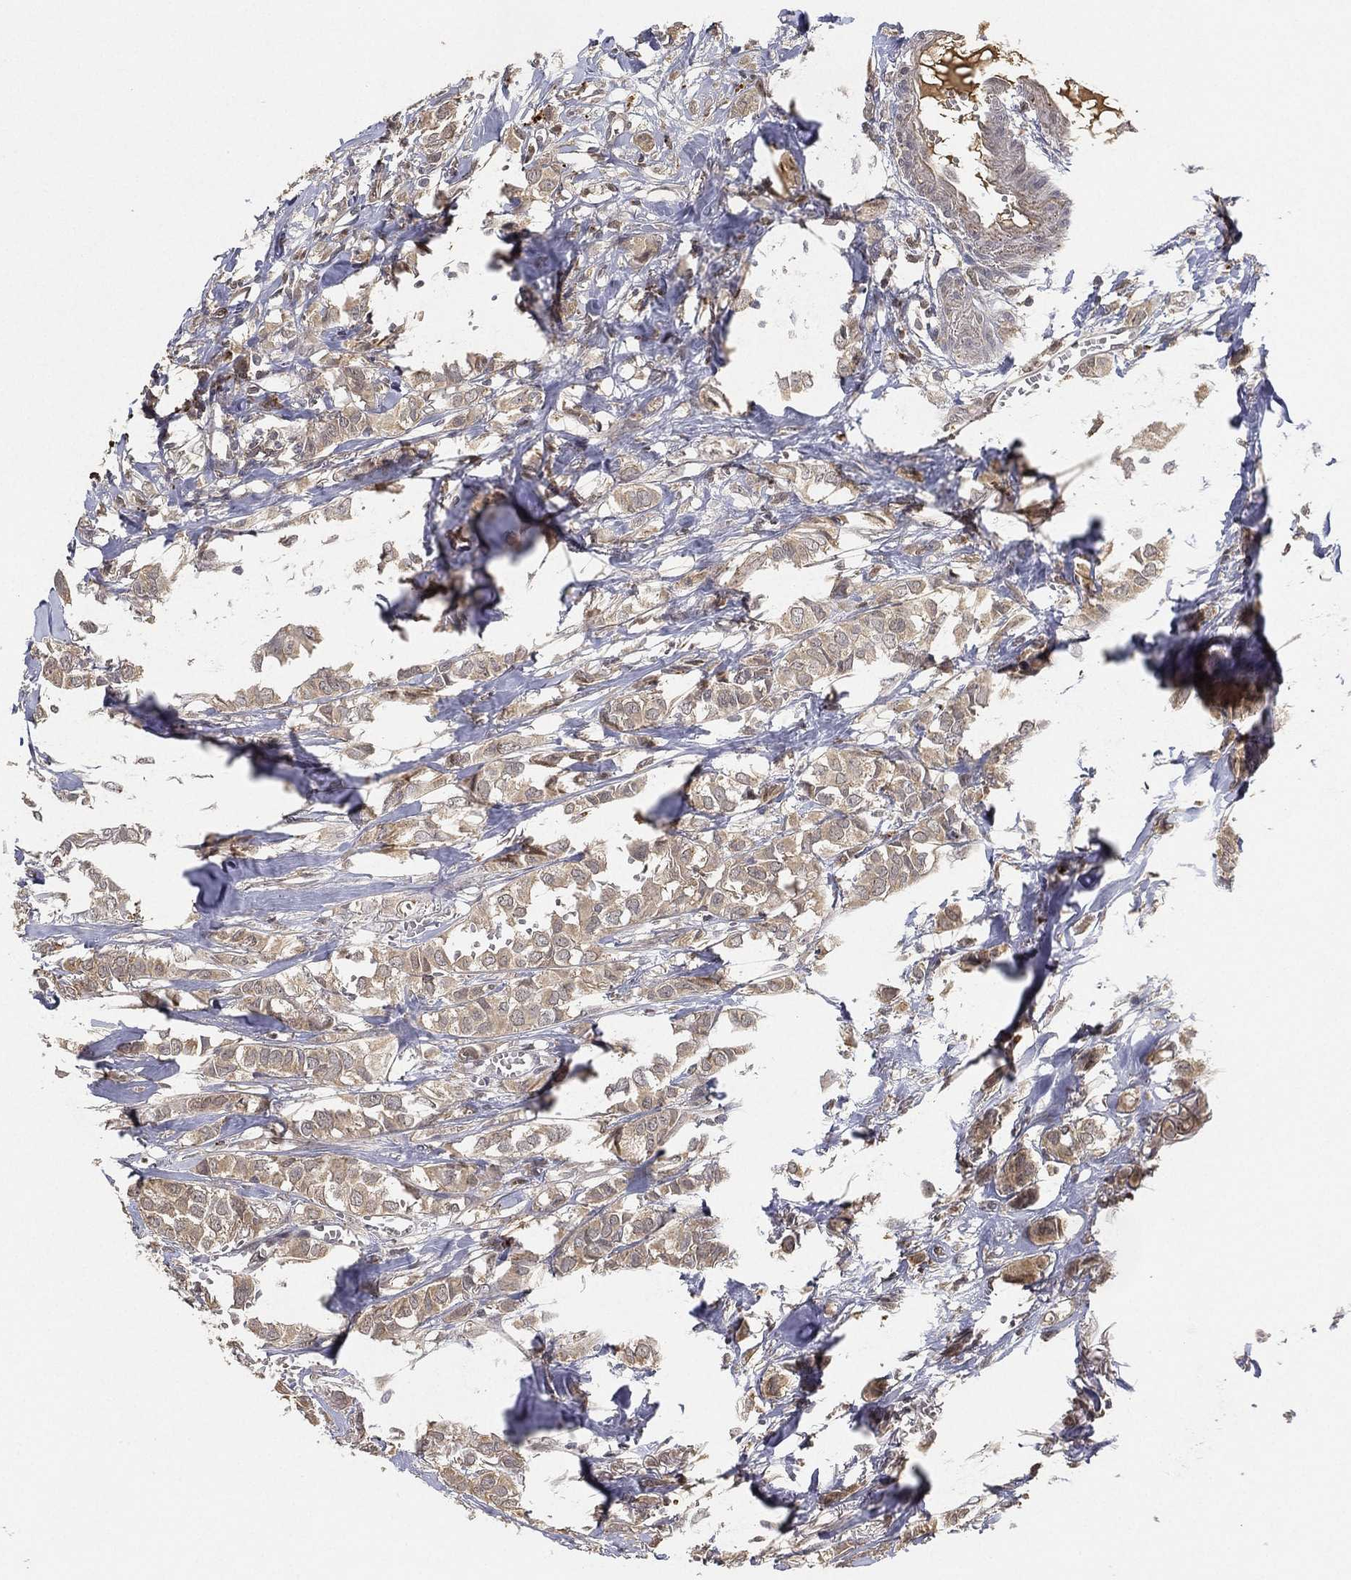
{"staining": {"intensity": "weak", "quantity": "25%-75%", "location": "cytoplasmic/membranous"}, "tissue": "breast cancer", "cell_type": "Tumor cells", "image_type": "cancer", "snomed": [{"axis": "morphology", "description": "Duct carcinoma"}, {"axis": "topography", "description": "Breast"}], "caption": "Immunohistochemical staining of breast invasive ductal carcinoma exhibits weak cytoplasmic/membranous protein expression in approximately 25%-75% of tumor cells.", "gene": "CFAP251", "patient": {"sex": "female", "age": 85}}